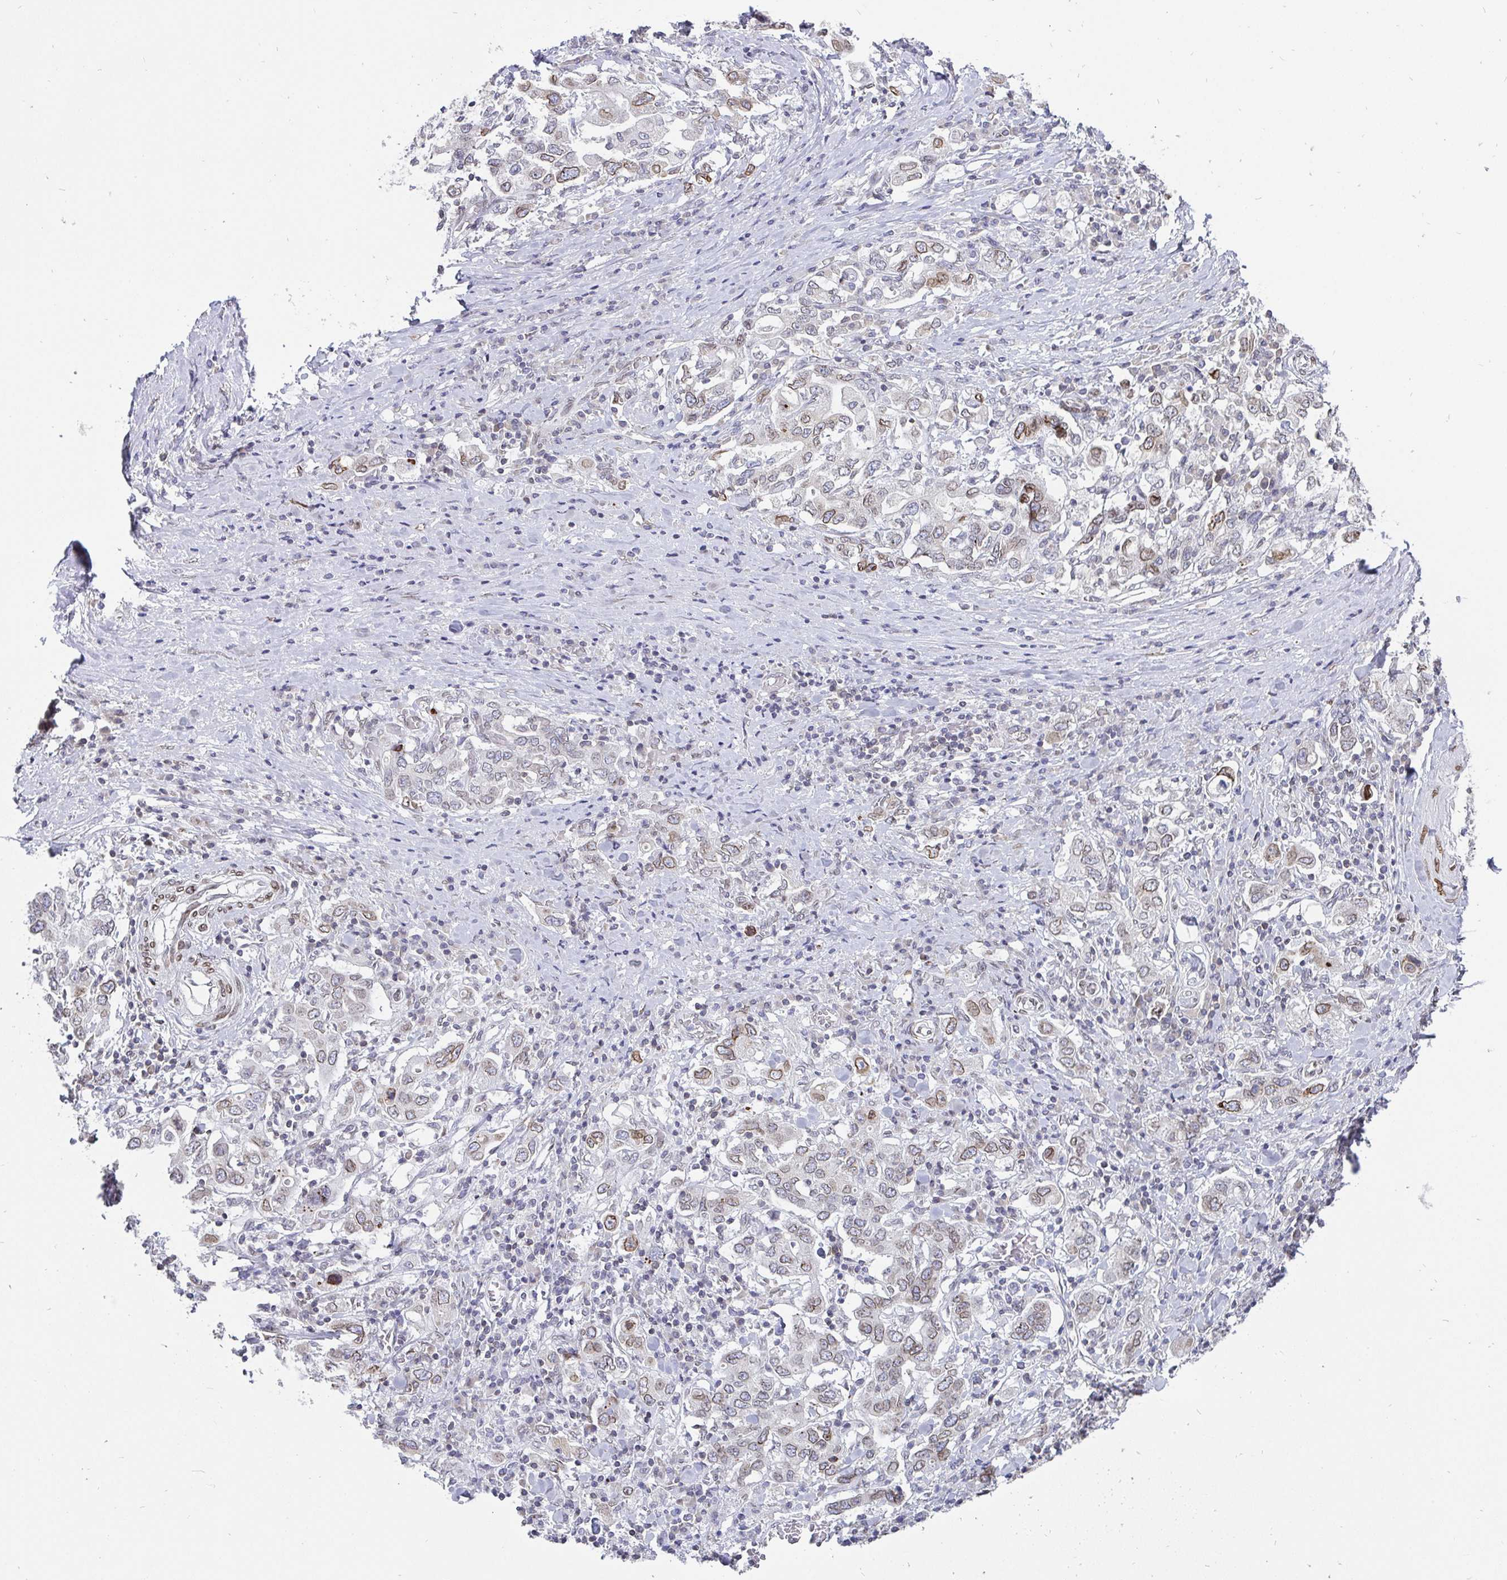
{"staining": {"intensity": "moderate", "quantity": "<25%", "location": "cytoplasmic/membranous,nuclear"}, "tissue": "stomach cancer", "cell_type": "Tumor cells", "image_type": "cancer", "snomed": [{"axis": "morphology", "description": "Adenocarcinoma, NOS"}, {"axis": "topography", "description": "Stomach, upper"}, {"axis": "topography", "description": "Stomach"}], "caption": "A photomicrograph of human stomach cancer (adenocarcinoma) stained for a protein reveals moderate cytoplasmic/membranous and nuclear brown staining in tumor cells.", "gene": "EMD", "patient": {"sex": "male", "age": 62}}